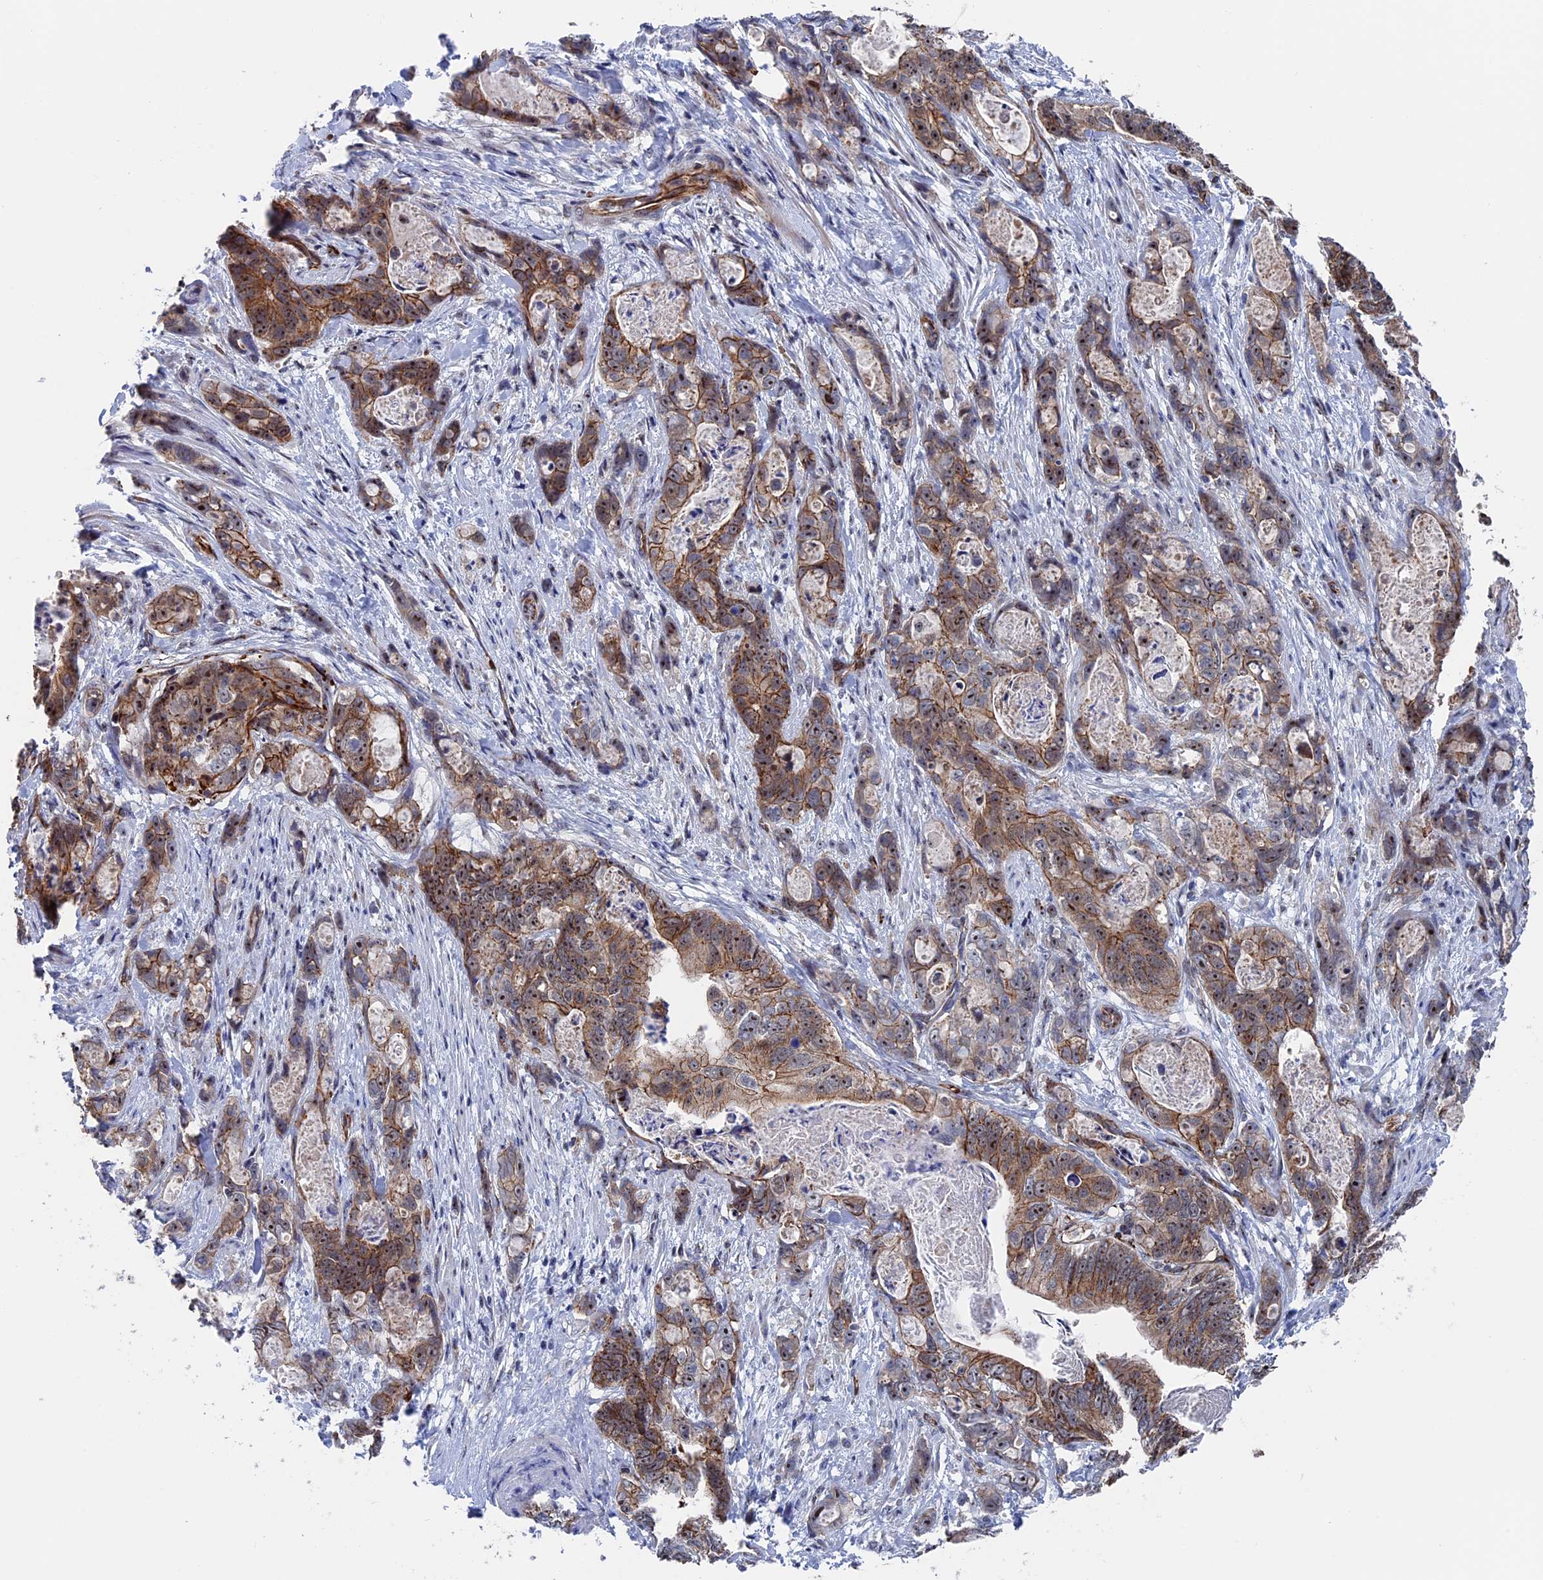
{"staining": {"intensity": "moderate", "quantity": ">75%", "location": "cytoplasmic/membranous,nuclear"}, "tissue": "stomach cancer", "cell_type": "Tumor cells", "image_type": "cancer", "snomed": [{"axis": "morphology", "description": "Normal tissue, NOS"}, {"axis": "morphology", "description": "Adenocarcinoma, NOS"}, {"axis": "topography", "description": "Stomach"}], "caption": "Moderate cytoplasmic/membranous and nuclear staining for a protein is identified in approximately >75% of tumor cells of stomach cancer using IHC.", "gene": "EXOSC9", "patient": {"sex": "female", "age": 89}}